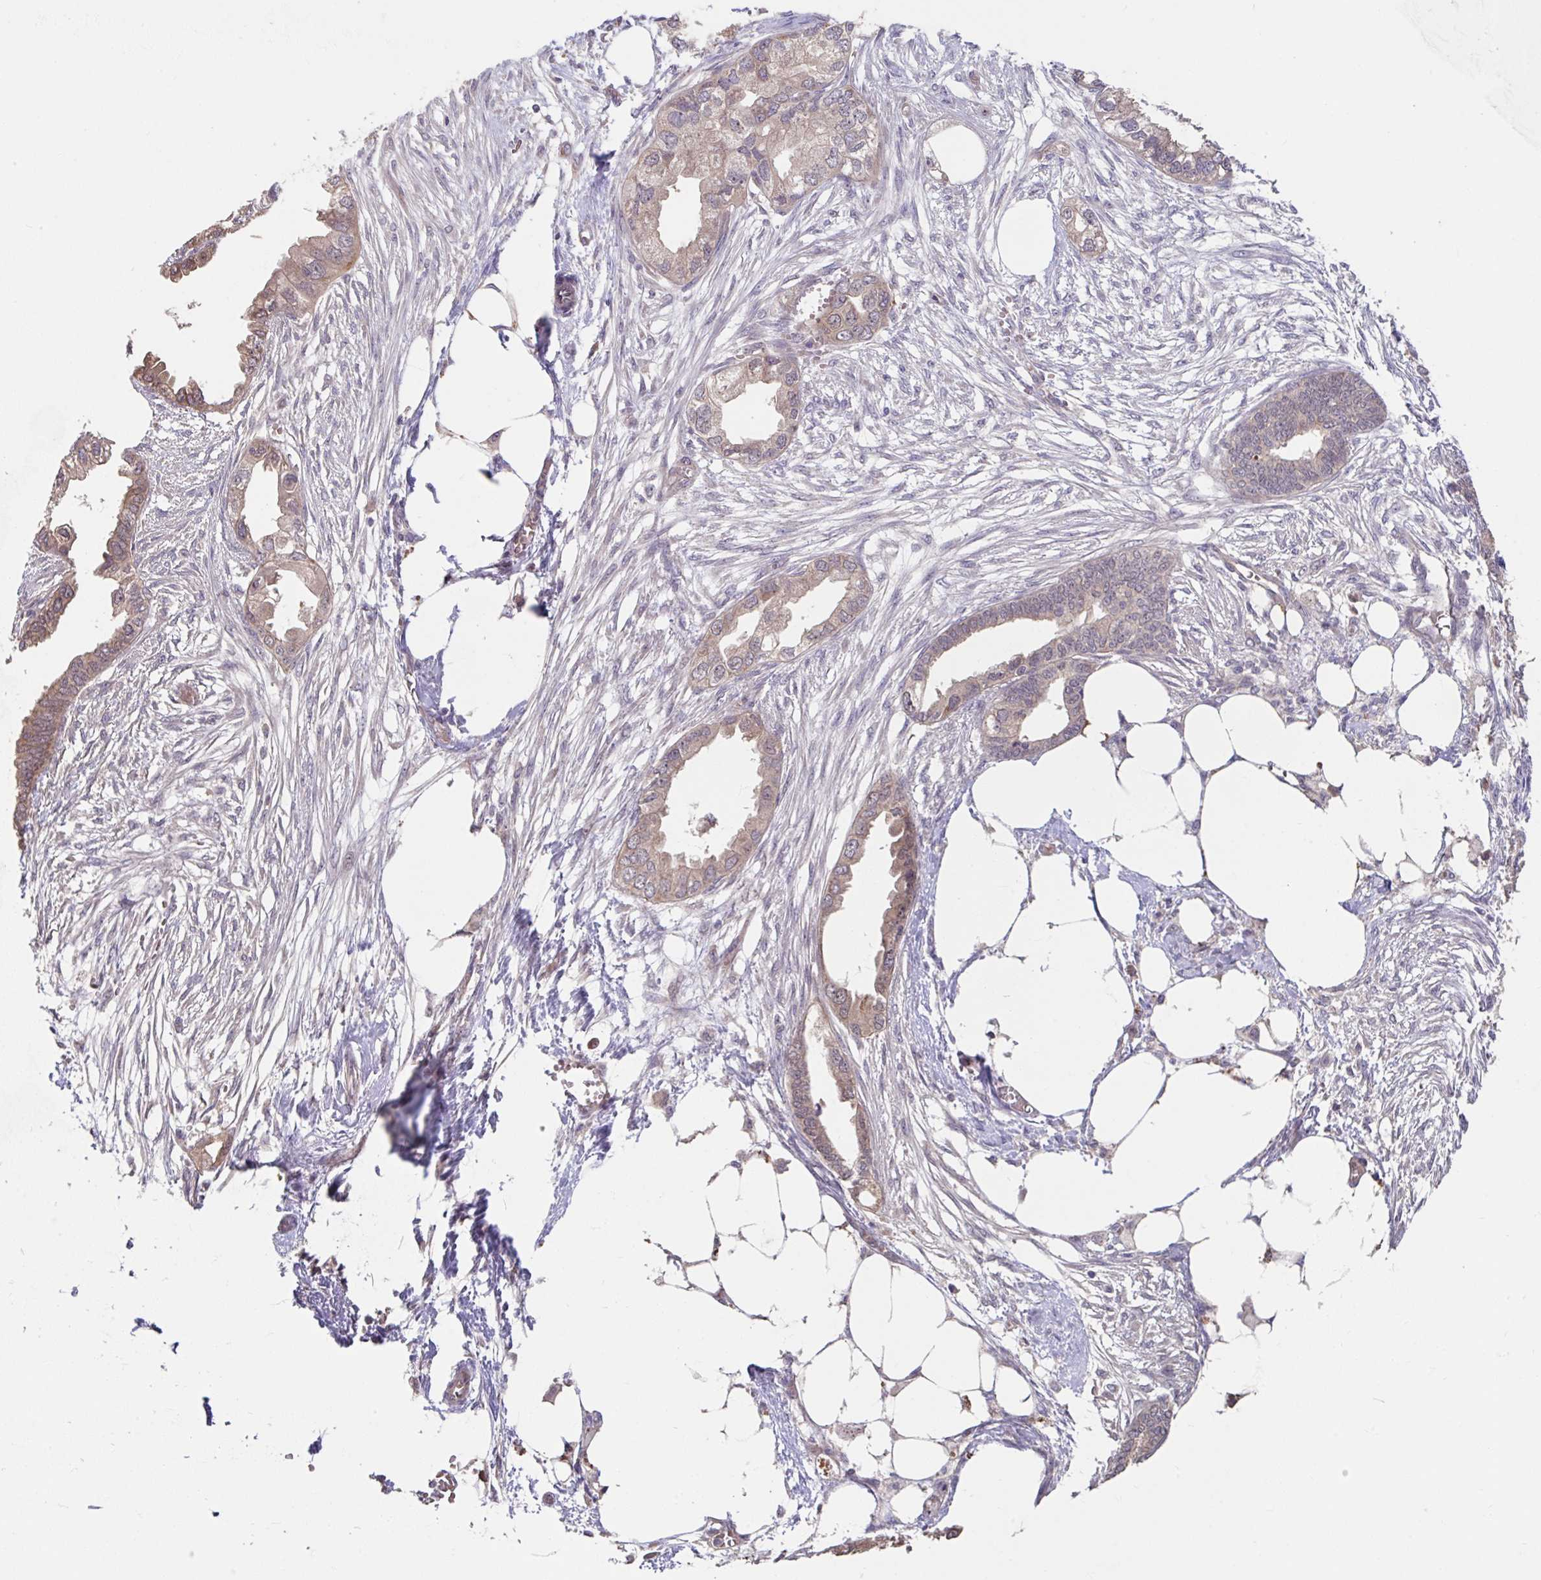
{"staining": {"intensity": "moderate", "quantity": ">75%", "location": "cytoplasmic/membranous"}, "tissue": "endometrial cancer", "cell_type": "Tumor cells", "image_type": "cancer", "snomed": [{"axis": "morphology", "description": "Adenocarcinoma, NOS"}, {"axis": "morphology", "description": "Adenocarcinoma, metastatic, NOS"}, {"axis": "topography", "description": "Adipose tissue"}, {"axis": "topography", "description": "Endometrium"}], "caption": "Human metastatic adenocarcinoma (endometrial) stained with a protein marker reveals moderate staining in tumor cells.", "gene": "STYXL1", "patient": {"sex": "female", "age": 67}}